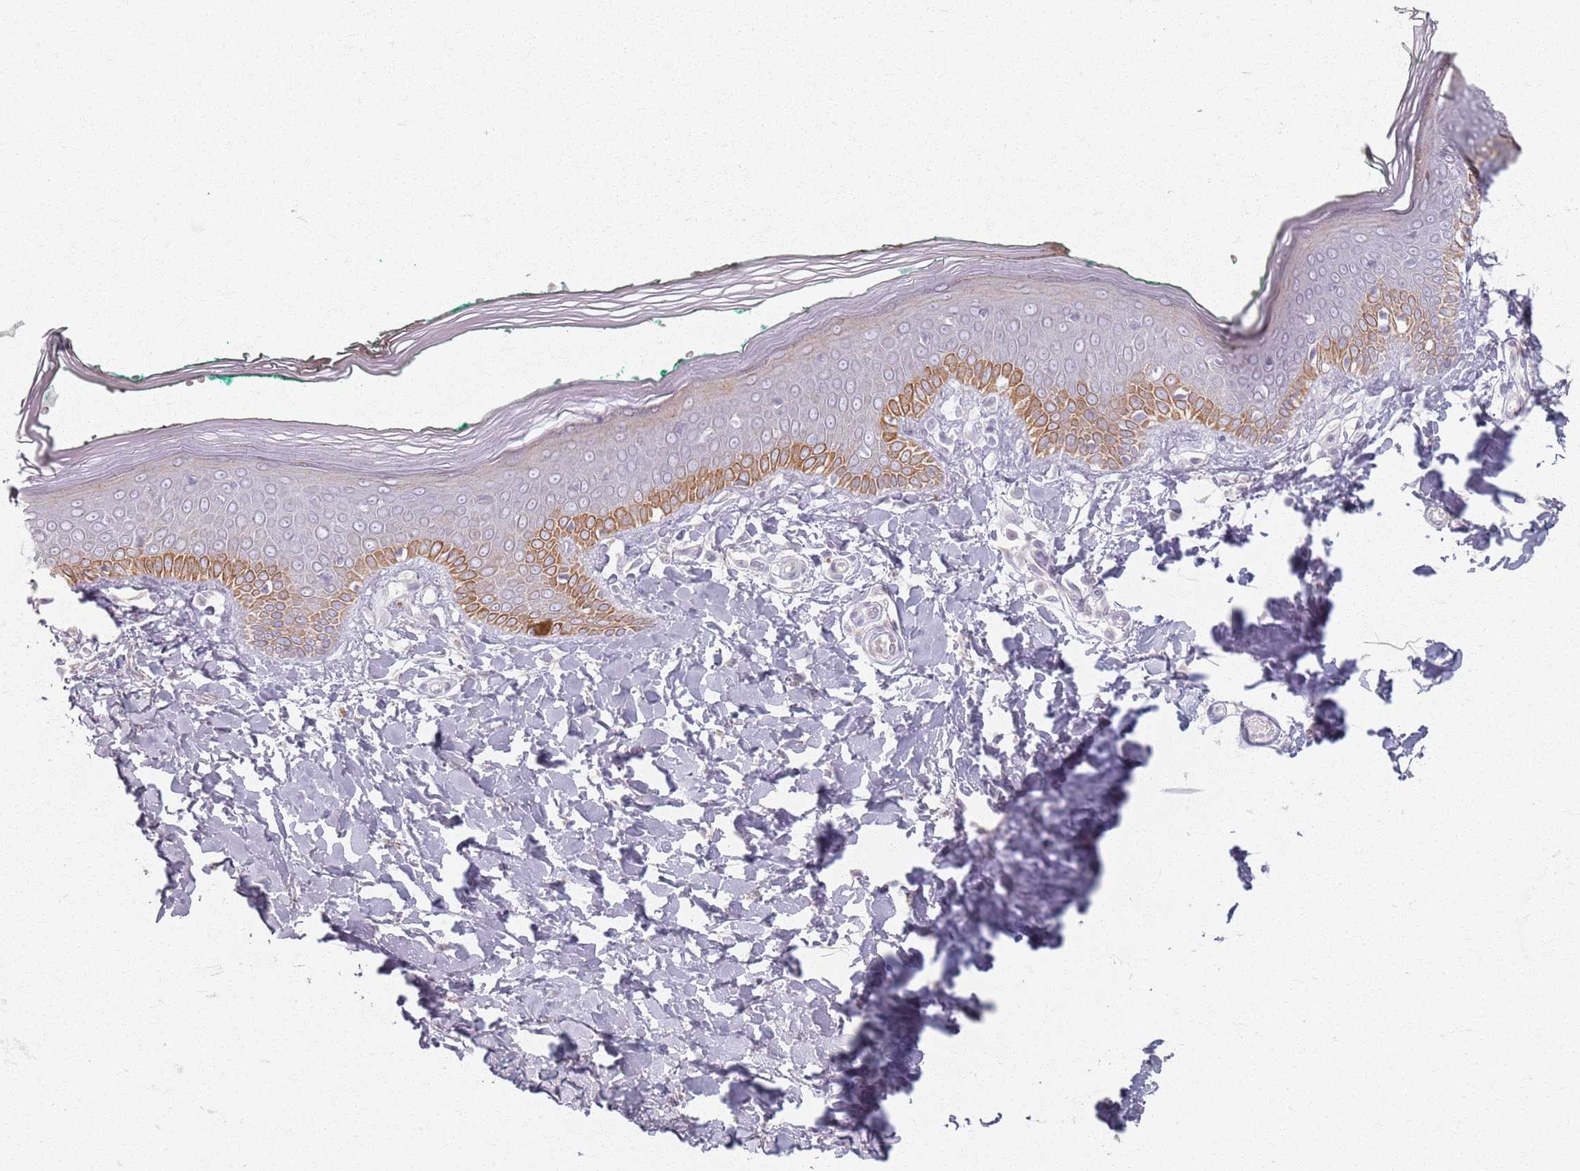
{"staining": {"intensity": "negative", "quantity": "none", "location": "none"}, "tissue": "skin", "cell_type": "Fibroblasts", "image_type": "normal", "snomed": [{"axis": "morphology", "description": "Normal tissue, NOS"}, {"axis": "morphology", "description": "Malignant melanoma, NOS"}, {"axis": "topography", "description": "Skin"}], "caption": "Fibroblasts show no significant protein staining in benign skin. Nuclei are stained in blue.", "gene": "PKD2L2", "patient": {"sex": "male", "age": 62}}